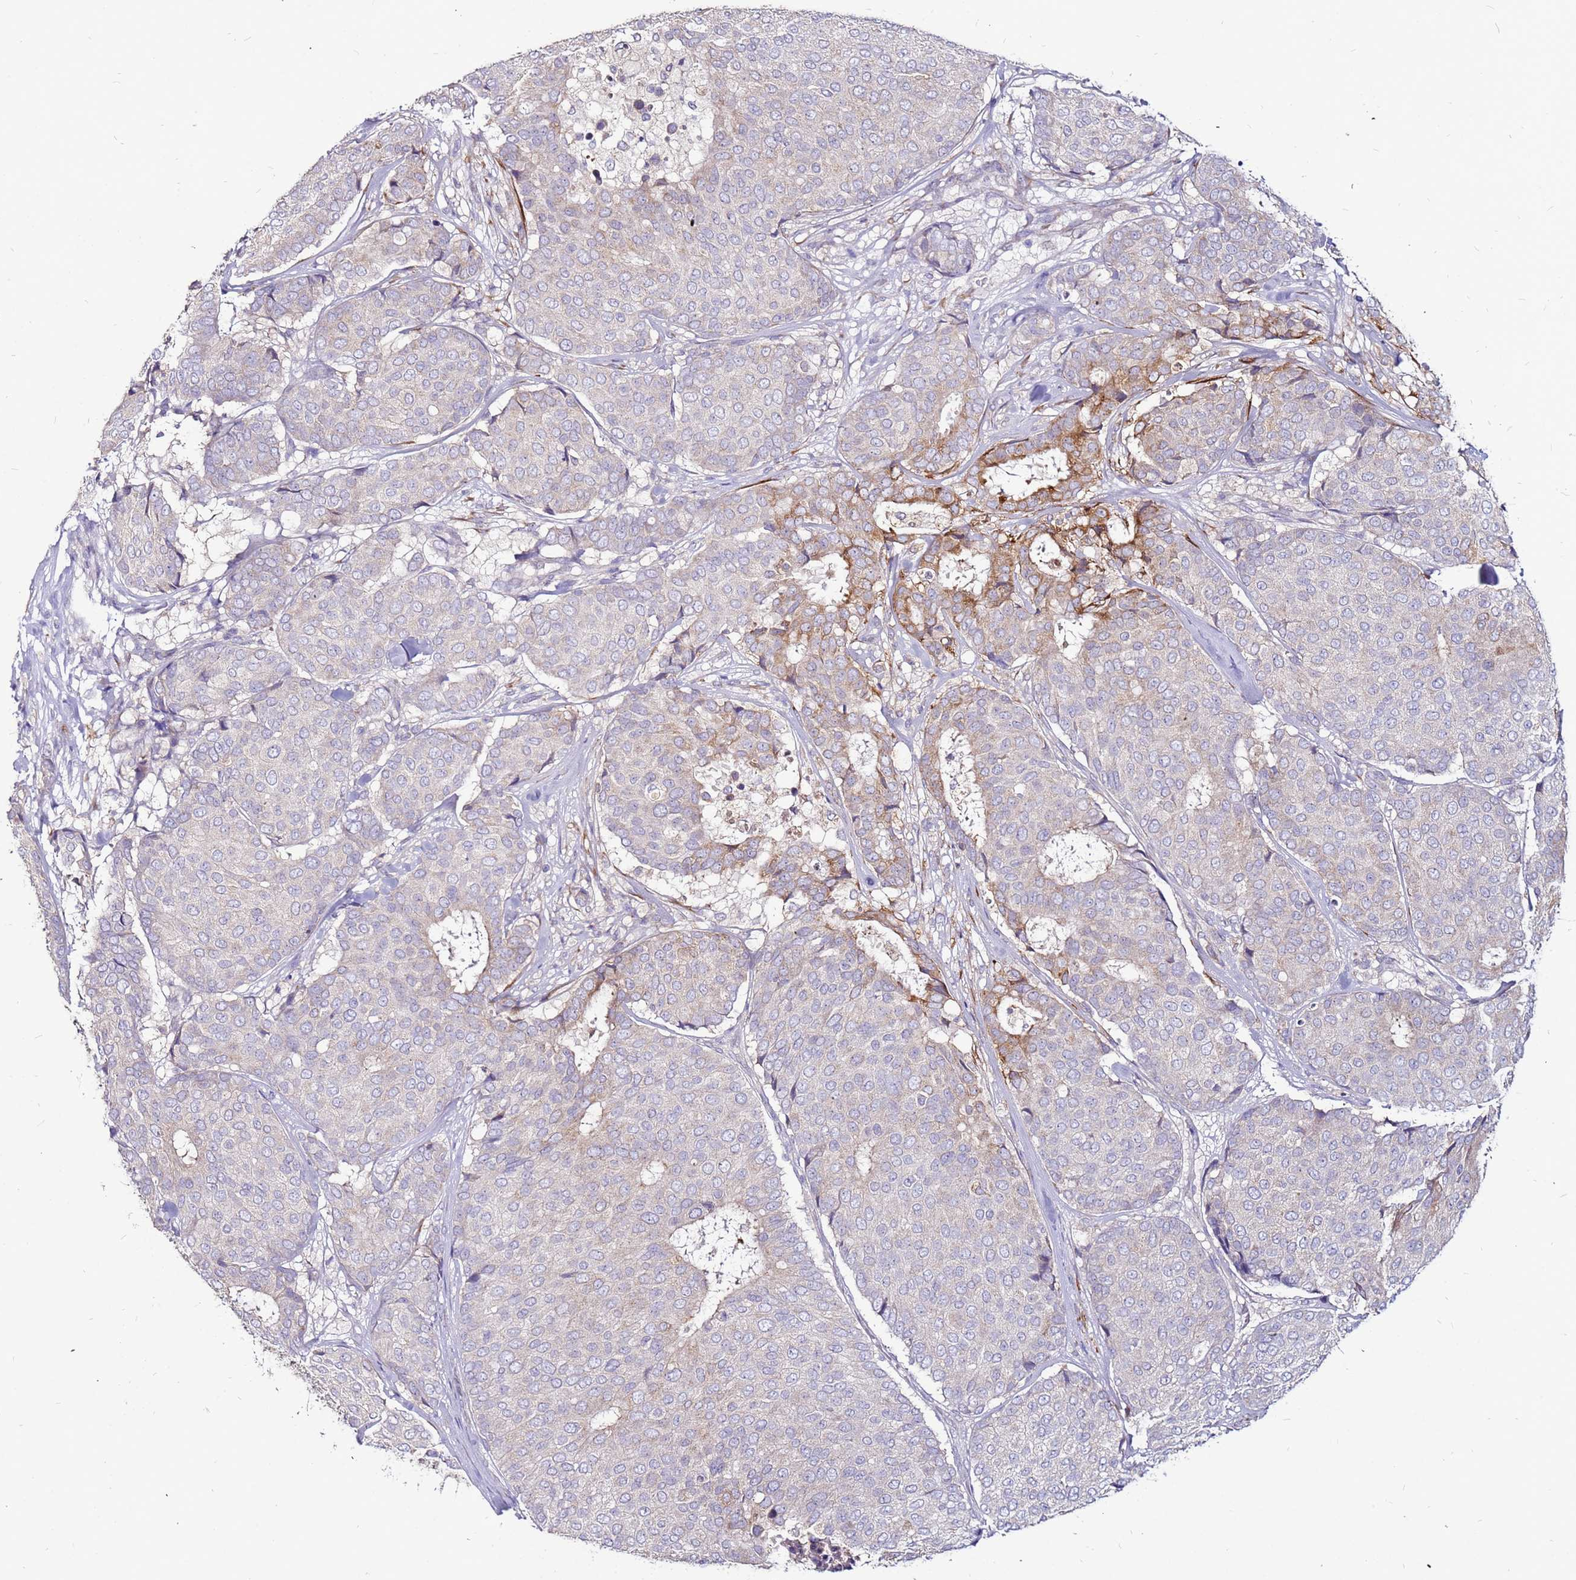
{"staining": {"intensity": "moderate", "quantity": "<25%", "location": "cytoplasmic/membranous"}, "tissue": "breast cancer", "cell_type": "Tumor cells", "image_type": "cancer", "snomed": [{"axis": "morphology", "description": "Duct carcinoma"}, {"axis": "topography", "description": "Breast"}], "caption": "IHC photomicrograph of neoplastic tissue: invasive ductal carcinoma (breast) stained using immunohistochemistry (IHC) displays low levels of moderate protein expression localized specifically in the cytoplasmic/membranous of tumor cells, appearing as a cytoplasmic/membranous brown color.", "gene": "SLC44A3", "patient": {"sex": "female", "age": 75}}